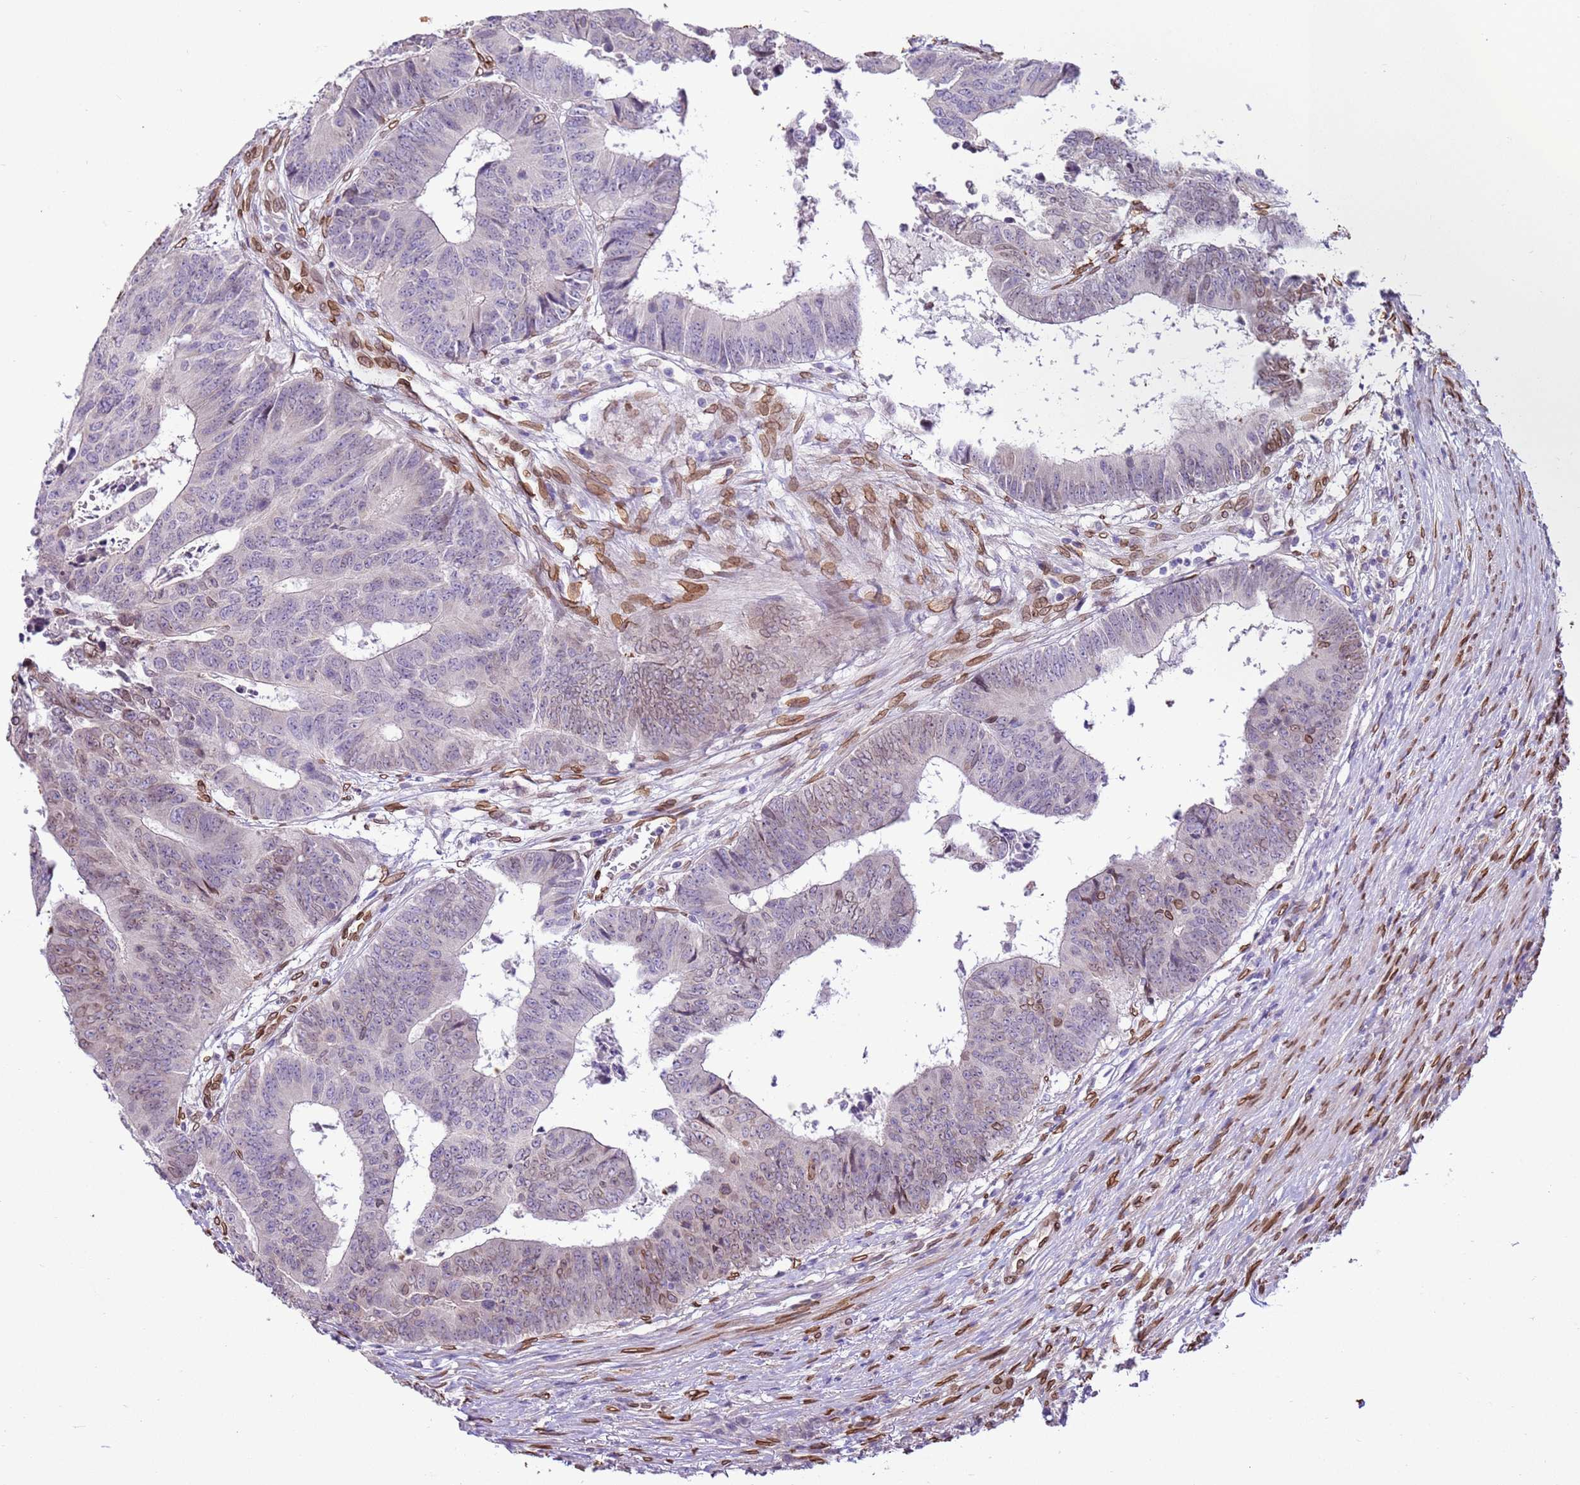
{"staining": {"intensity": "weak", "quantity": "<25%", "location": "cytoplasmic/membranous,nuclear"}, "tissue": "colorectal cancer", "cell_type": "Tumor cells", "image_type": "cancer", "snomed": [{"axis": "morphology", "description": "Adenocarcinoma, NOS"}, {"axis": "topography", "description": "Rectum"}], "caption": "DAB (3,3'-diaminobenzidine) immunohistochemical staining of human adenocarcinoma (colorectal) reveals no significant staining in tumor cells.", "gene": "TMEM47", "patient": {"sex": "male", "age": 84}}